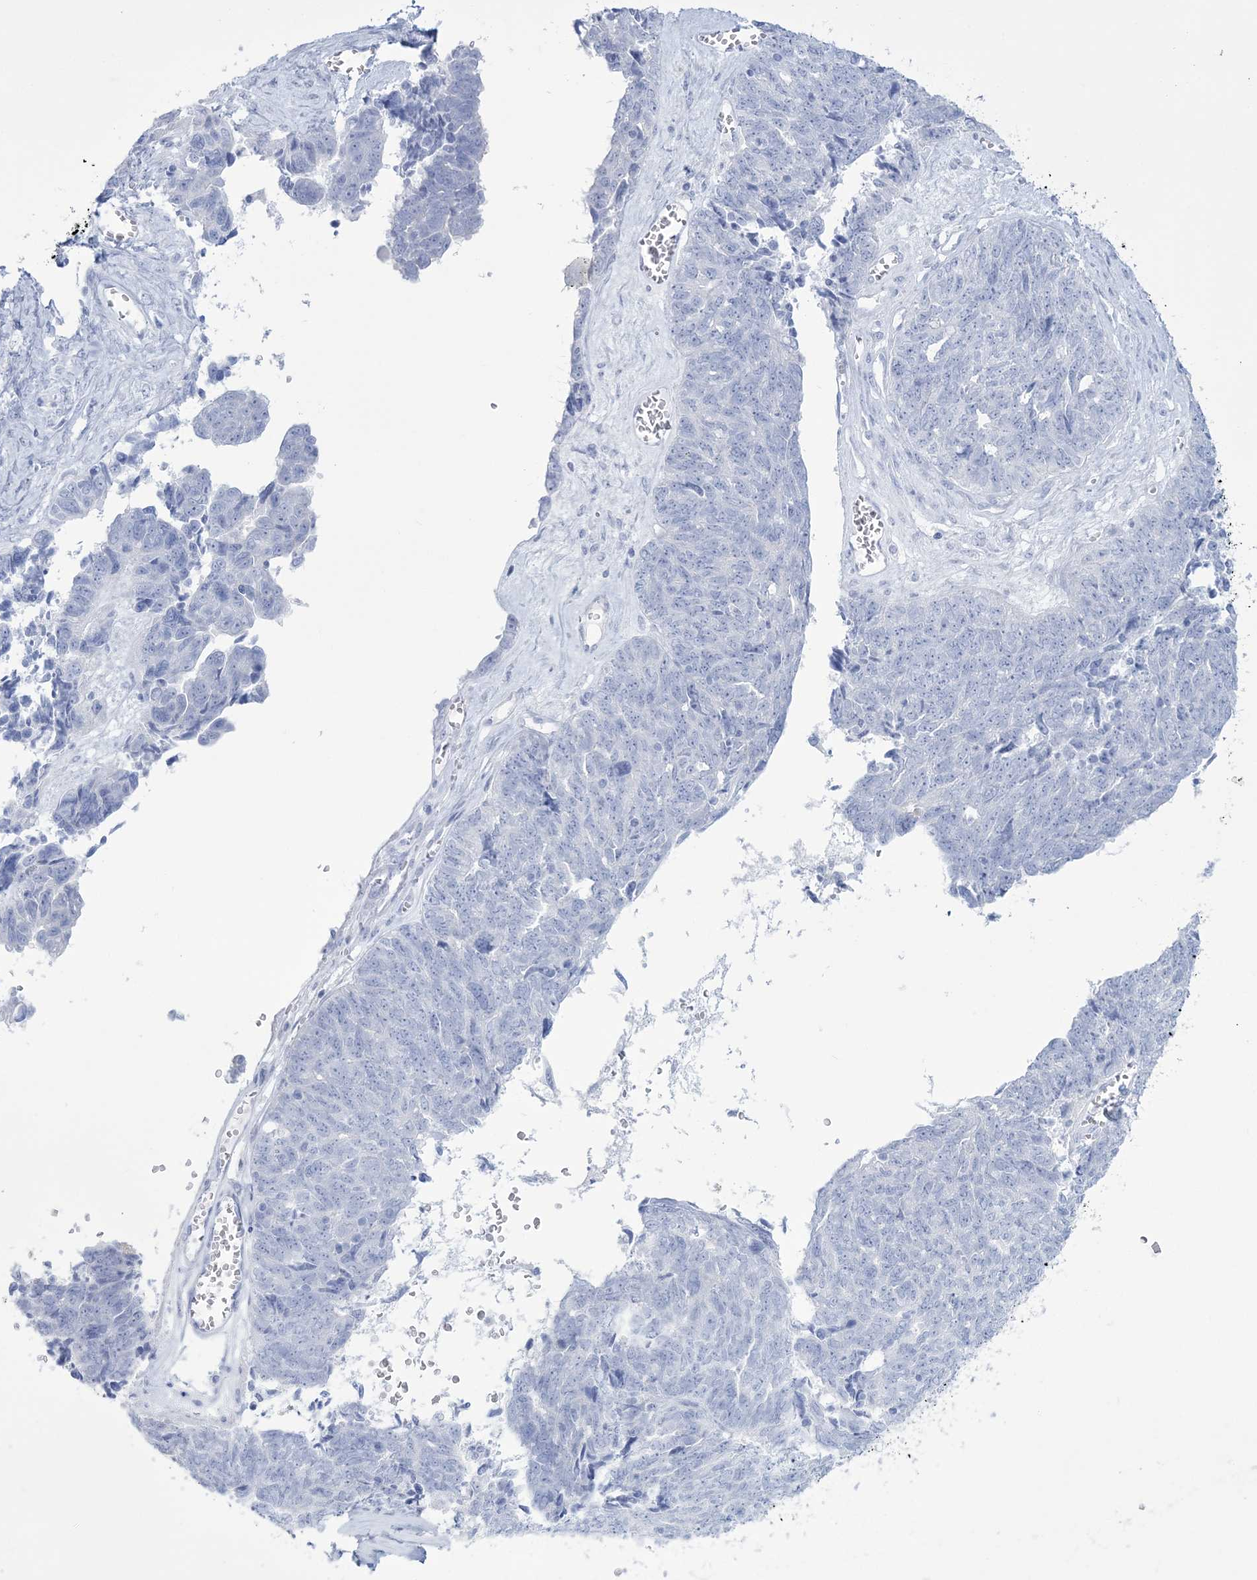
{"staining": {"intensity": "negative", "quantity": "none", "location": "none"}, "tissue": "ovarian cancer", "cell_type": "Tumor cells", "image_type": "cancer", "snomed": [{"axis": "morphology", "description": "Cystadenocarcinoma, serous, NOS"}, {"axis": "topography", "description": "Ovary"}], "caption": "Immunohistochemistry (IHC) photomicrograph of neoplastic tissue: human serous cystadenocarcinoma (ovarian) stained with DAB displays no significant protein positivity in tumor cells.", "gene": "RBP2", "patient": {"sex": "female", "age": 79}}